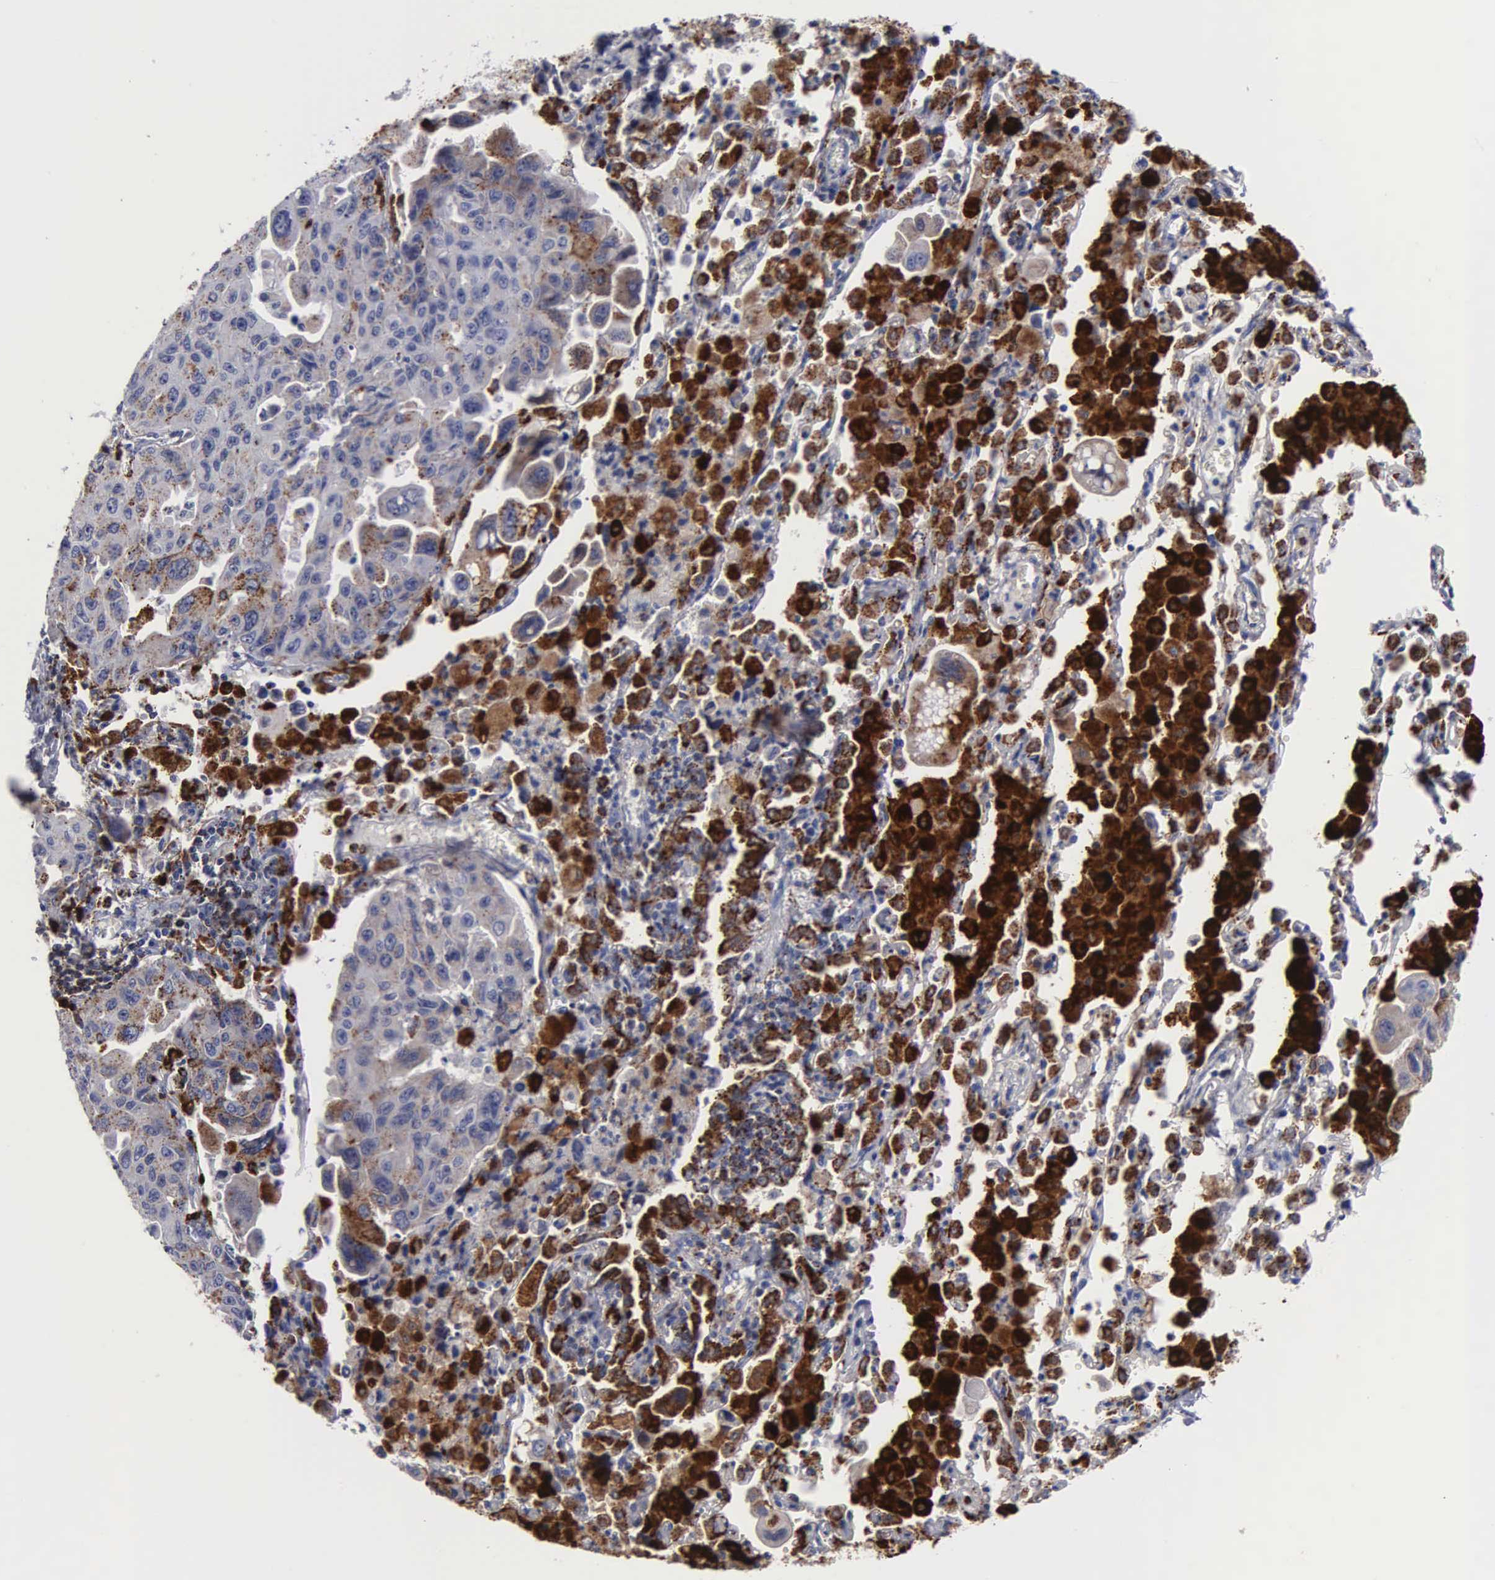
{"staining": {"intensity": "weak", "quantity": "<25%", "location": "cytoplasmic/membranous"}, "tissue": "lung cancer", "cell_type": "Tumor cells", "image_type": "cancer", "snomed": [{"axis": "morphology", "description": "Adenocarcinoma, NOS"}, {"axis": "topography", "description": "Lung"}], "caption": "Photomicrograph shows no protein staining in tumor cells of lung cancer (adenocarcinoma) tissue.", "gene": "CTSH", "patient": {"sex": "male", "age": 64}}